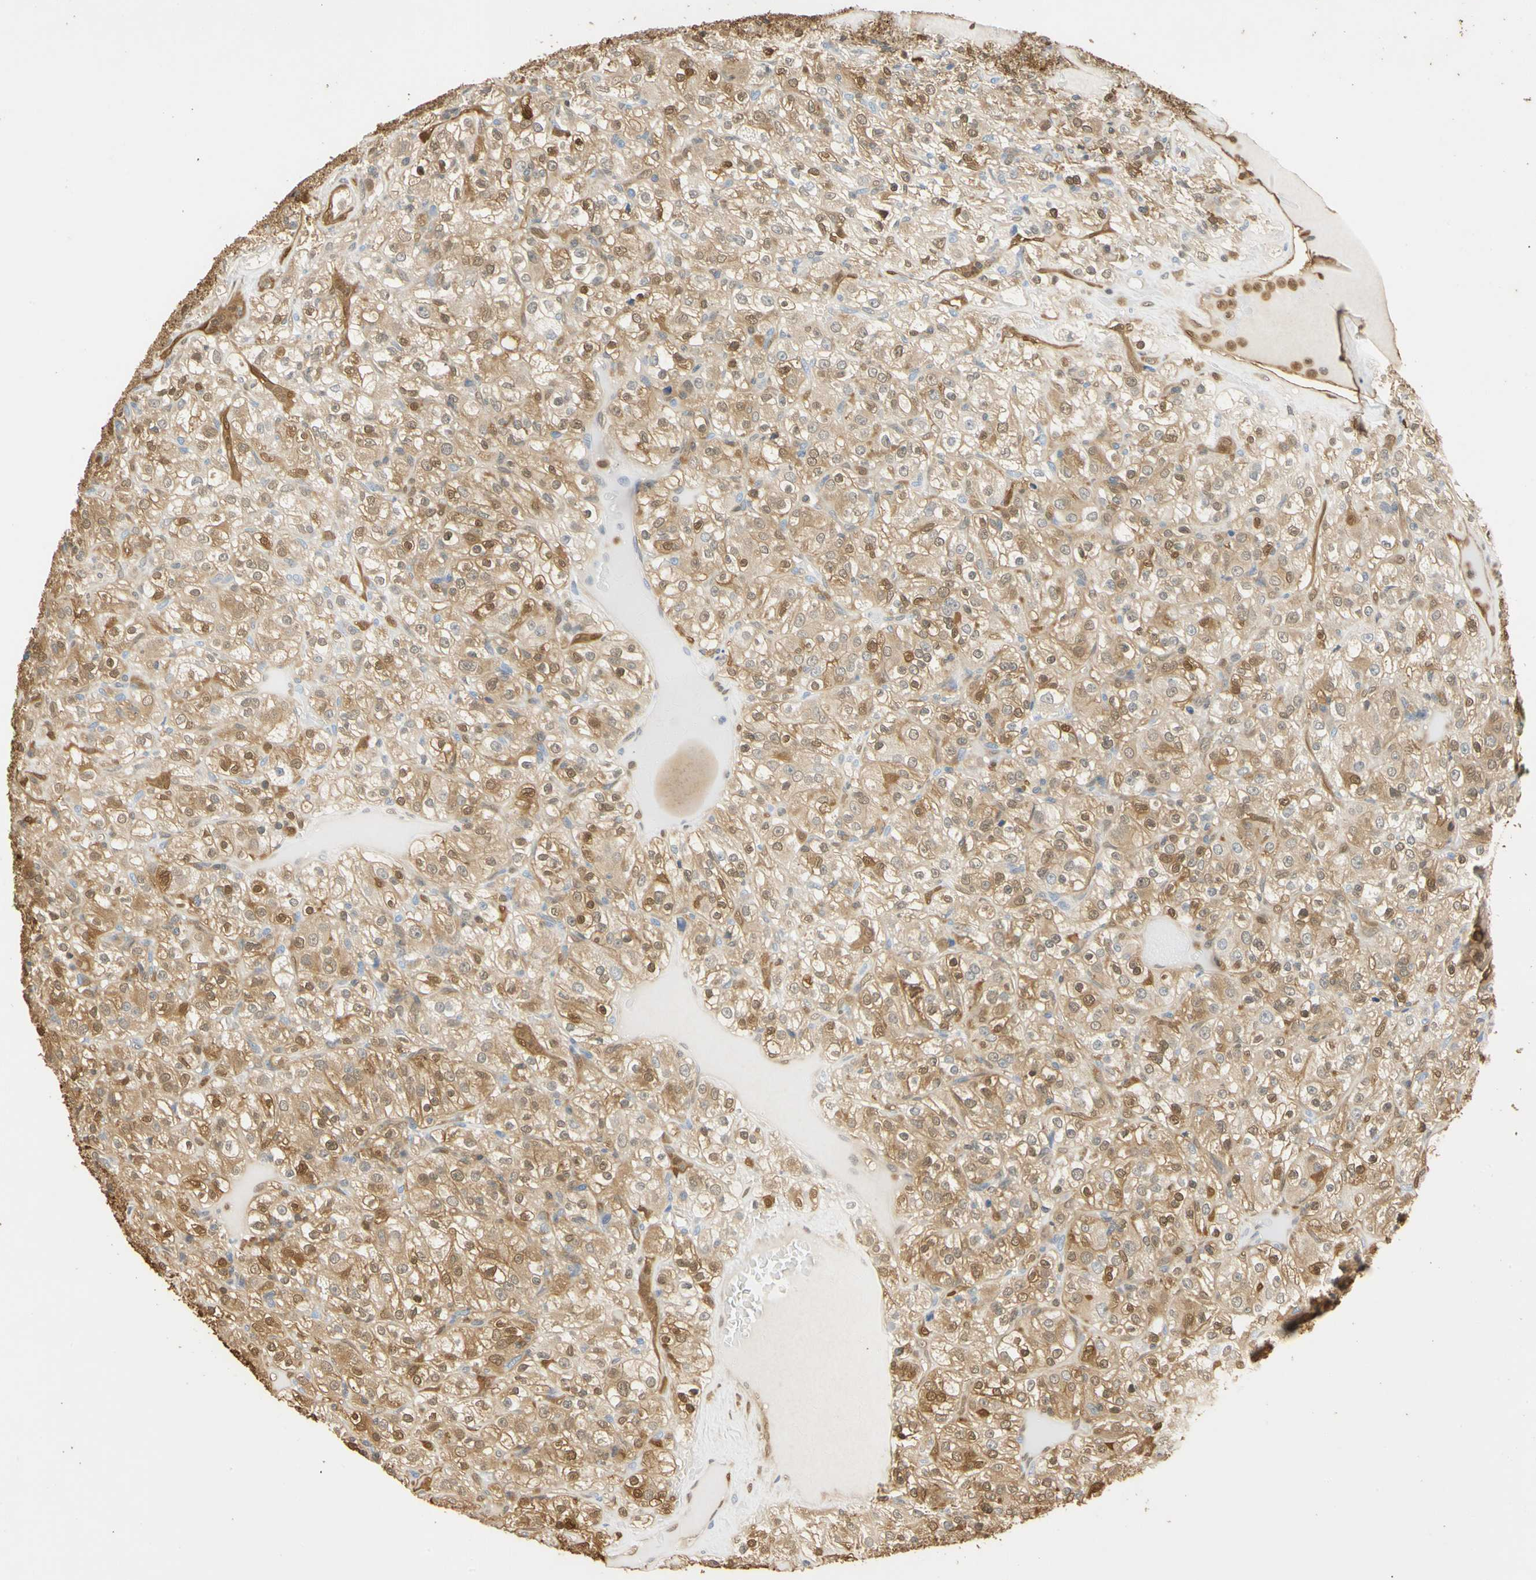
{"staining": {"intensity": "moderate", "quantity": ">75%", "location": "cytoplasmic/membranous,nuclear"}, "tissue": "renal cancer", "cell_type": "Tumor cells", "image_type": "cancer", "snomed": [{"axis": "morphology", "description": "Normal tissue, NOS"}, {"axis": "morphology", "description": "Adenocarcinoma, NOS"}, {"axis": "topography", "description": "Kidney"}], "caption": "Protein staining of renal cancer tissue demonstrates moderate cytoplasmic/membranous and nuclear expression in approximately >75% of tumor cells. The staining was performed using DAB (3,3'-diaminobenzidine) to visualize the protein expression in brown, while the nuclei were stained in blue with hematoxylin (Magnification: 20x).", "gene": "S100A6", "patient": {"sex": "female", "age": 72}}